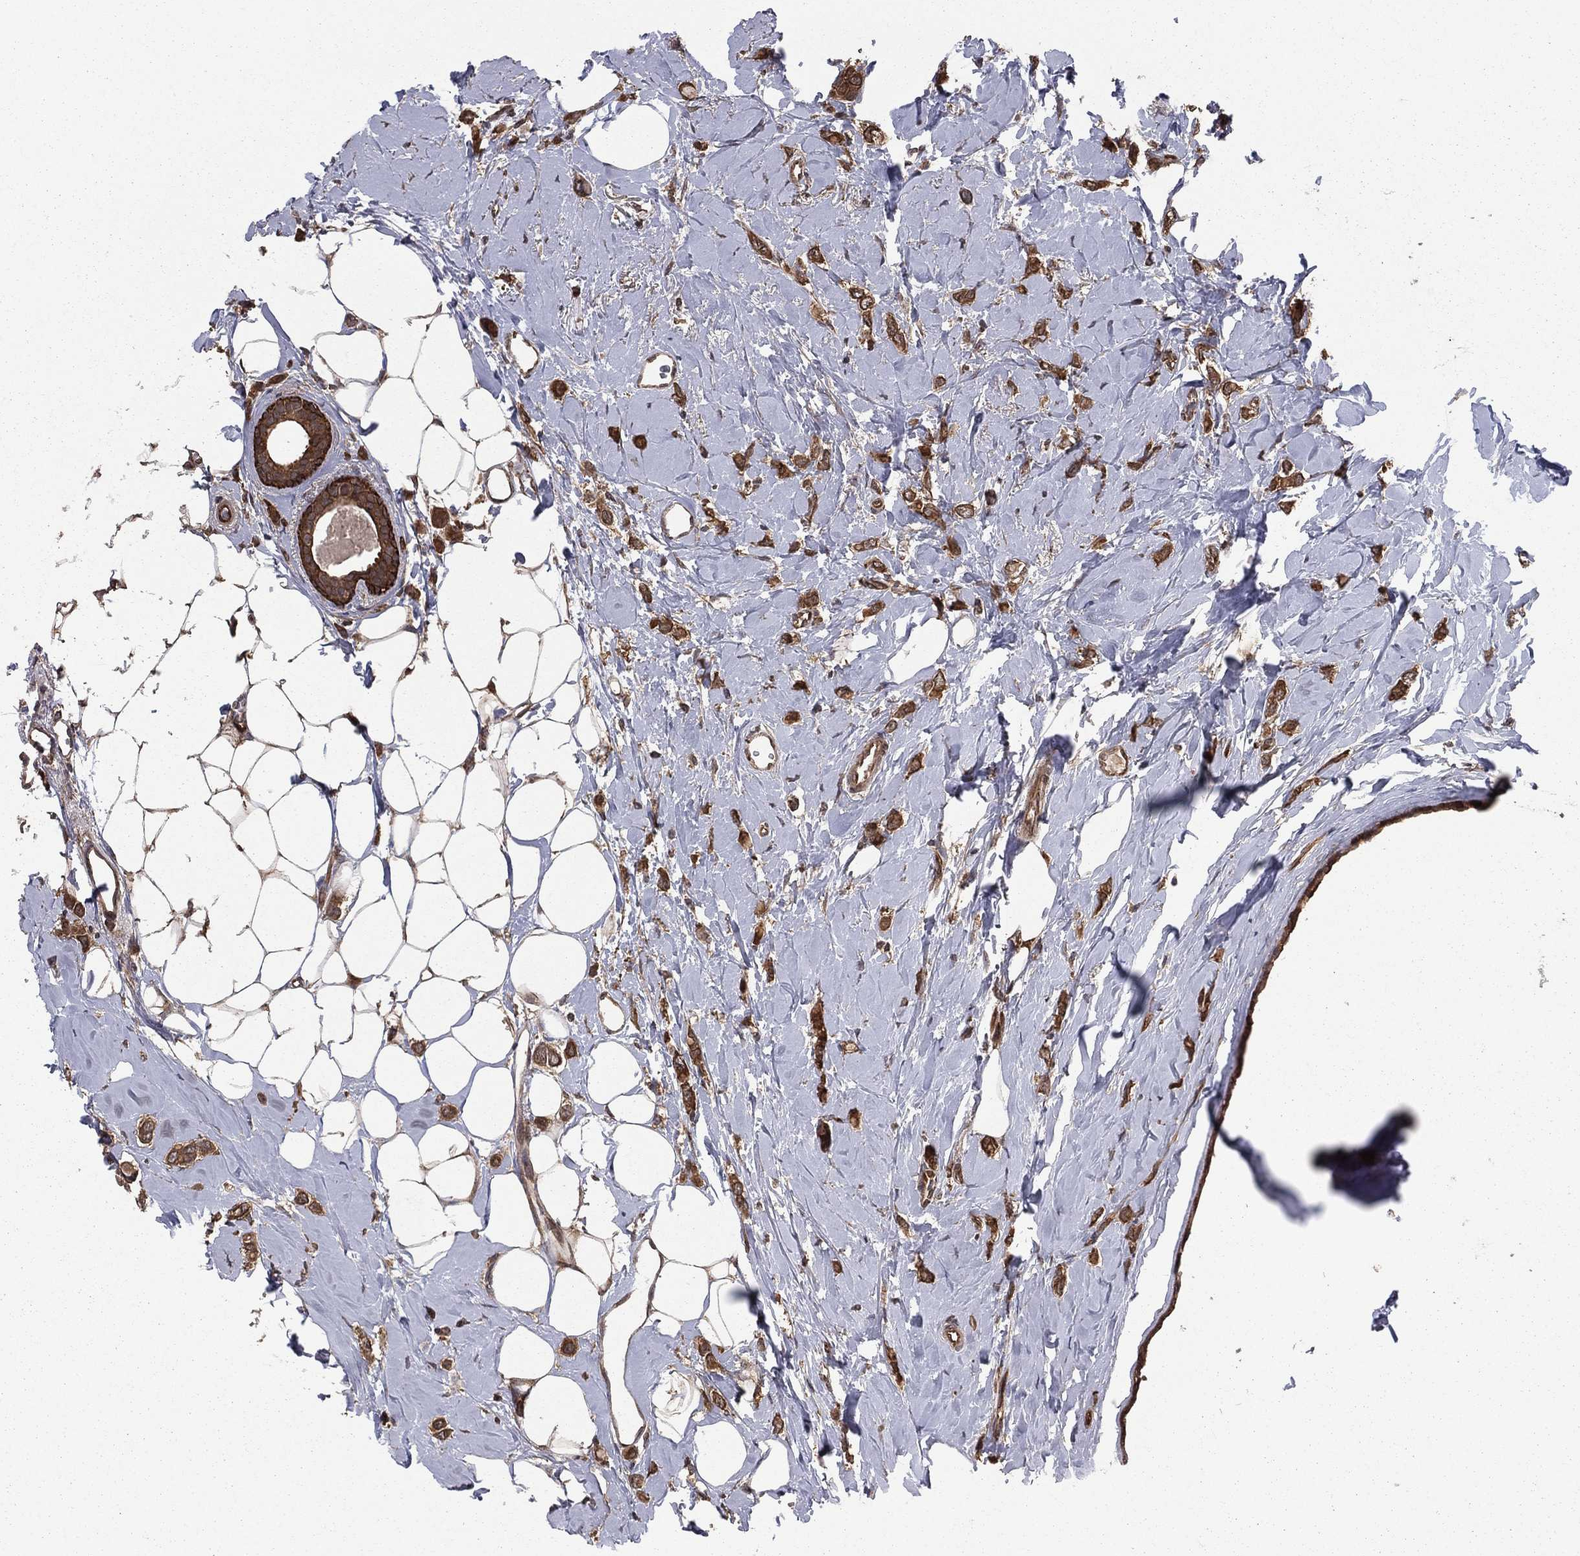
{"staining": {"intensity": "strong", "quantity": ">75%", "location": "cytoplasmic/membranous"}, "tissue": "breast cancer", "cell_type": "Tumor cells", "image_type": "cancer", "snomed": [{"axis": "morphology", "description": "Lobular carcinoma"}, {"axis": "topography", "description": "Breast"}], "caption": "Breast lobular carcinoma stained with immunohistochemistry shows strong cytoplasmic/membranous expression in approximately >75% of tumor cells. The staining was performed using DAB, with brown indicating positive protein expression. Nuclei are stained blue with hematoxylin.", "gene": "CERT1", "patient": {"sex": "female", "age": 66}}